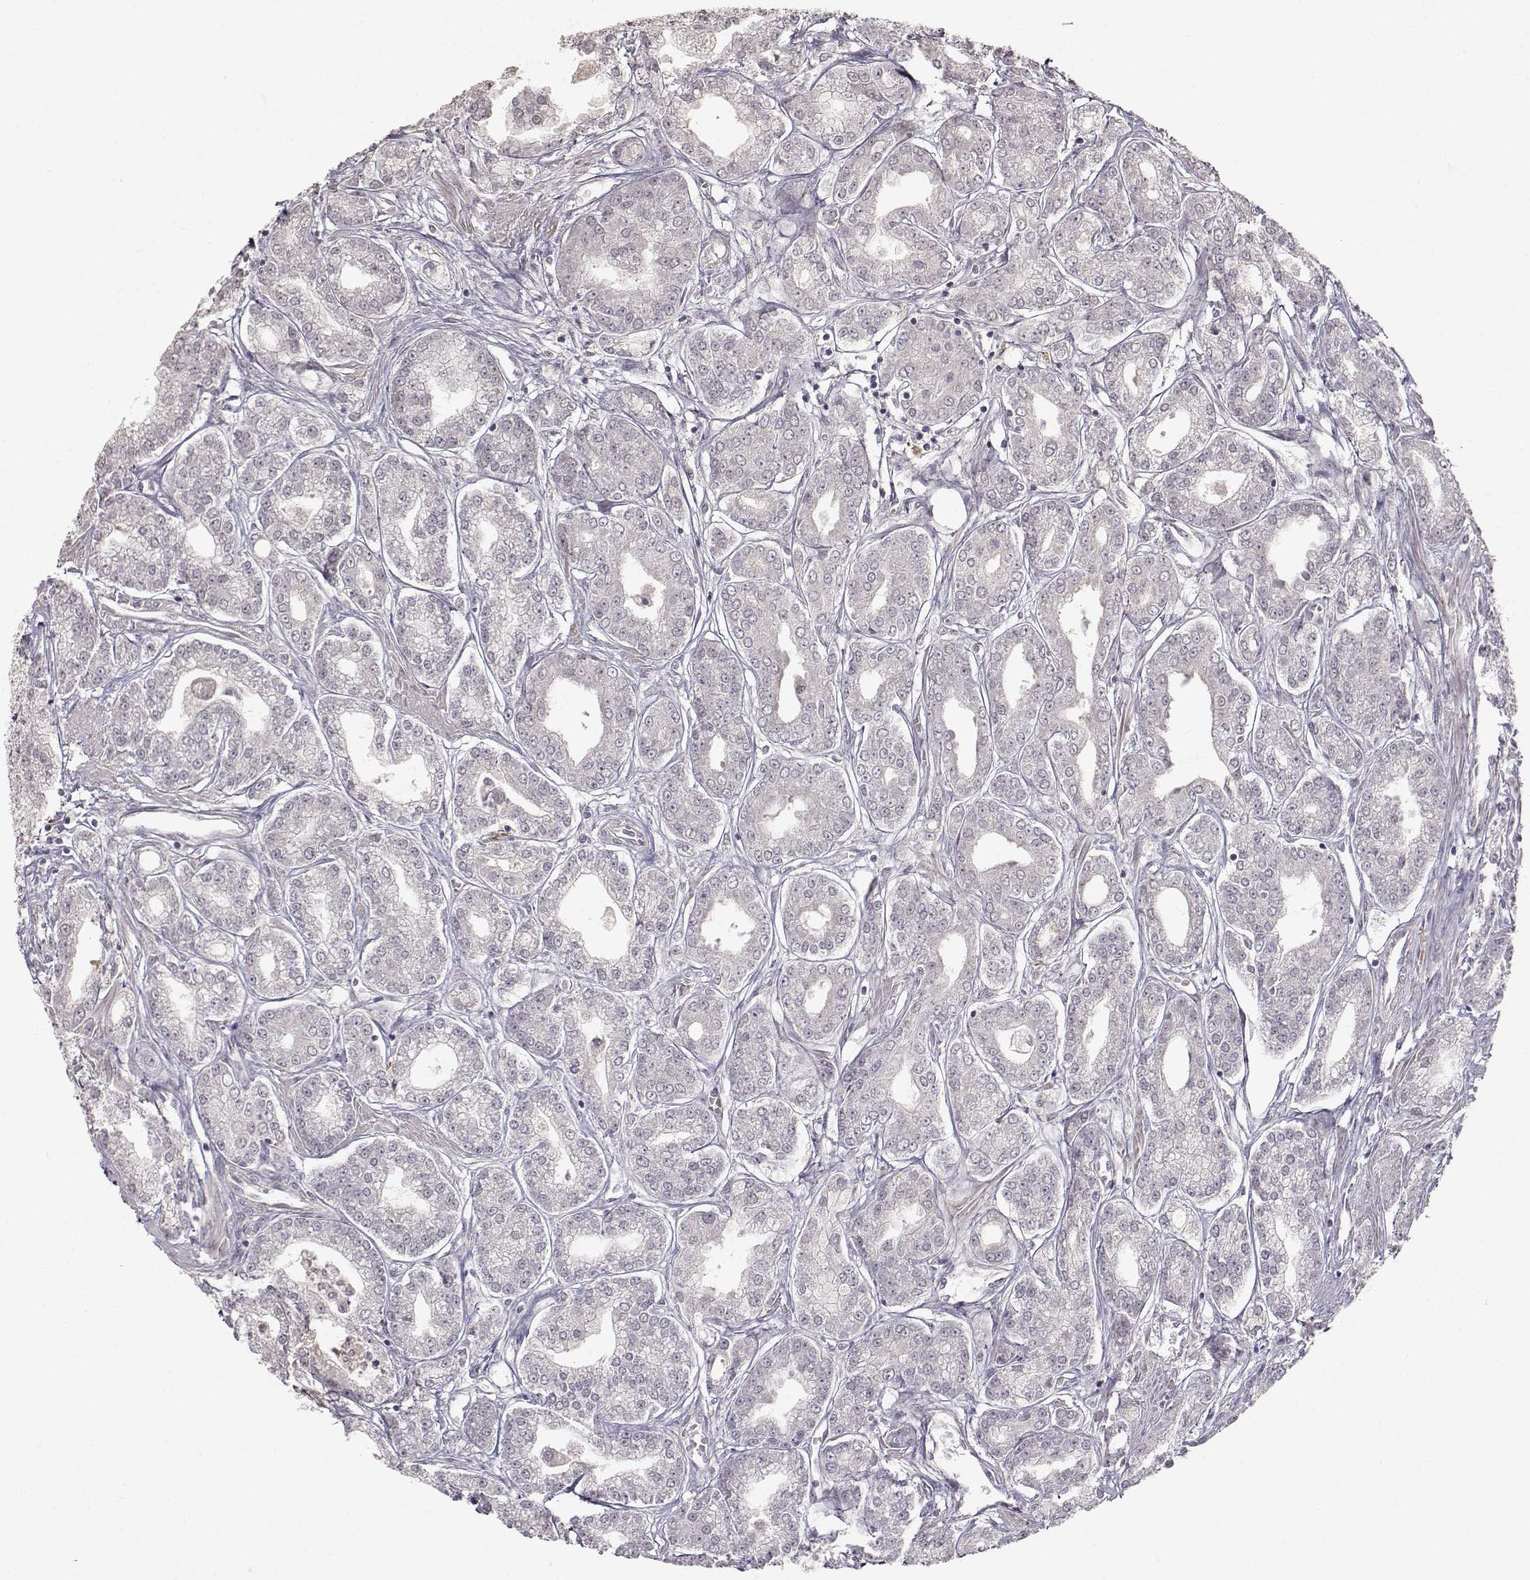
{"staining": {"intensity": "negative", "quantity": "none", "location": "none"}, "tissue": "prostate cancer", "cell_type": "Tumor cells", "image_type": "cancer", "snomed": [{"axis": "morphology", "description": "Adenocarcinoma, NOS"}, {"axis": "topography", "description": "Prostate"}], "caption": "A micrograph of human adenocarcinoma (prostate) is negative for staining in tumor cells.", "gene": "S100B", "patient": {"sex": "male", "age": 71}}